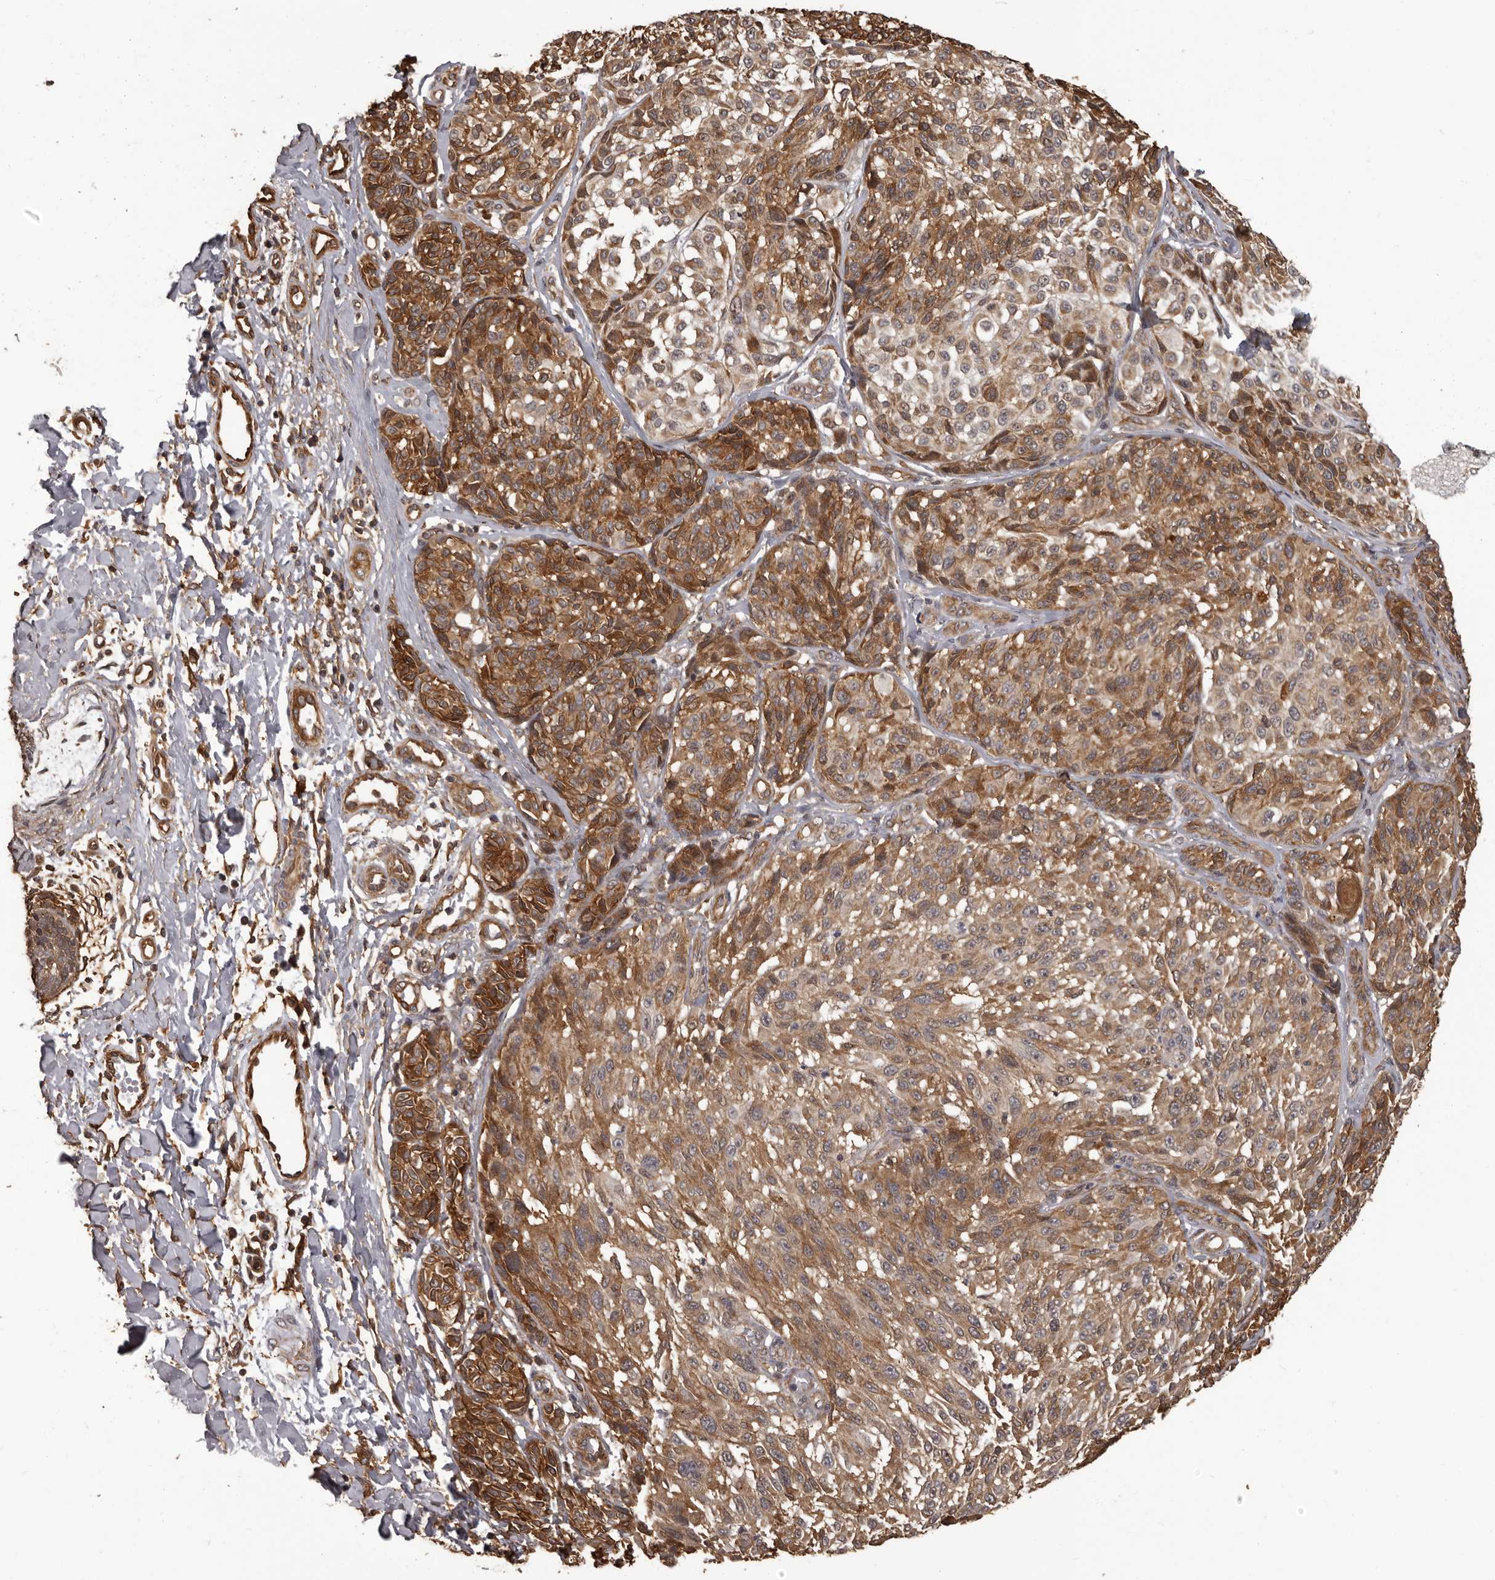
{"staining": {"intensity": "moderate", "quantity": ">75%", "location": "cytoplasmic/membranous"}, "tissue": "melanoma", "cell_type": "Tumor cells", "image_type": "cancer", "snomed": [{"axis": "morphology", "description": "Malignant melanoma, NOS"}, {"axis": "topography", "description": "Skin"}], "caption": "An image of melanoma stained for a protein reveals moderate cytoplasmic/membranous brown staining in tumor cells.", "gene": "SLITRK6", "patient": {"sex": "male", "age": 83}}